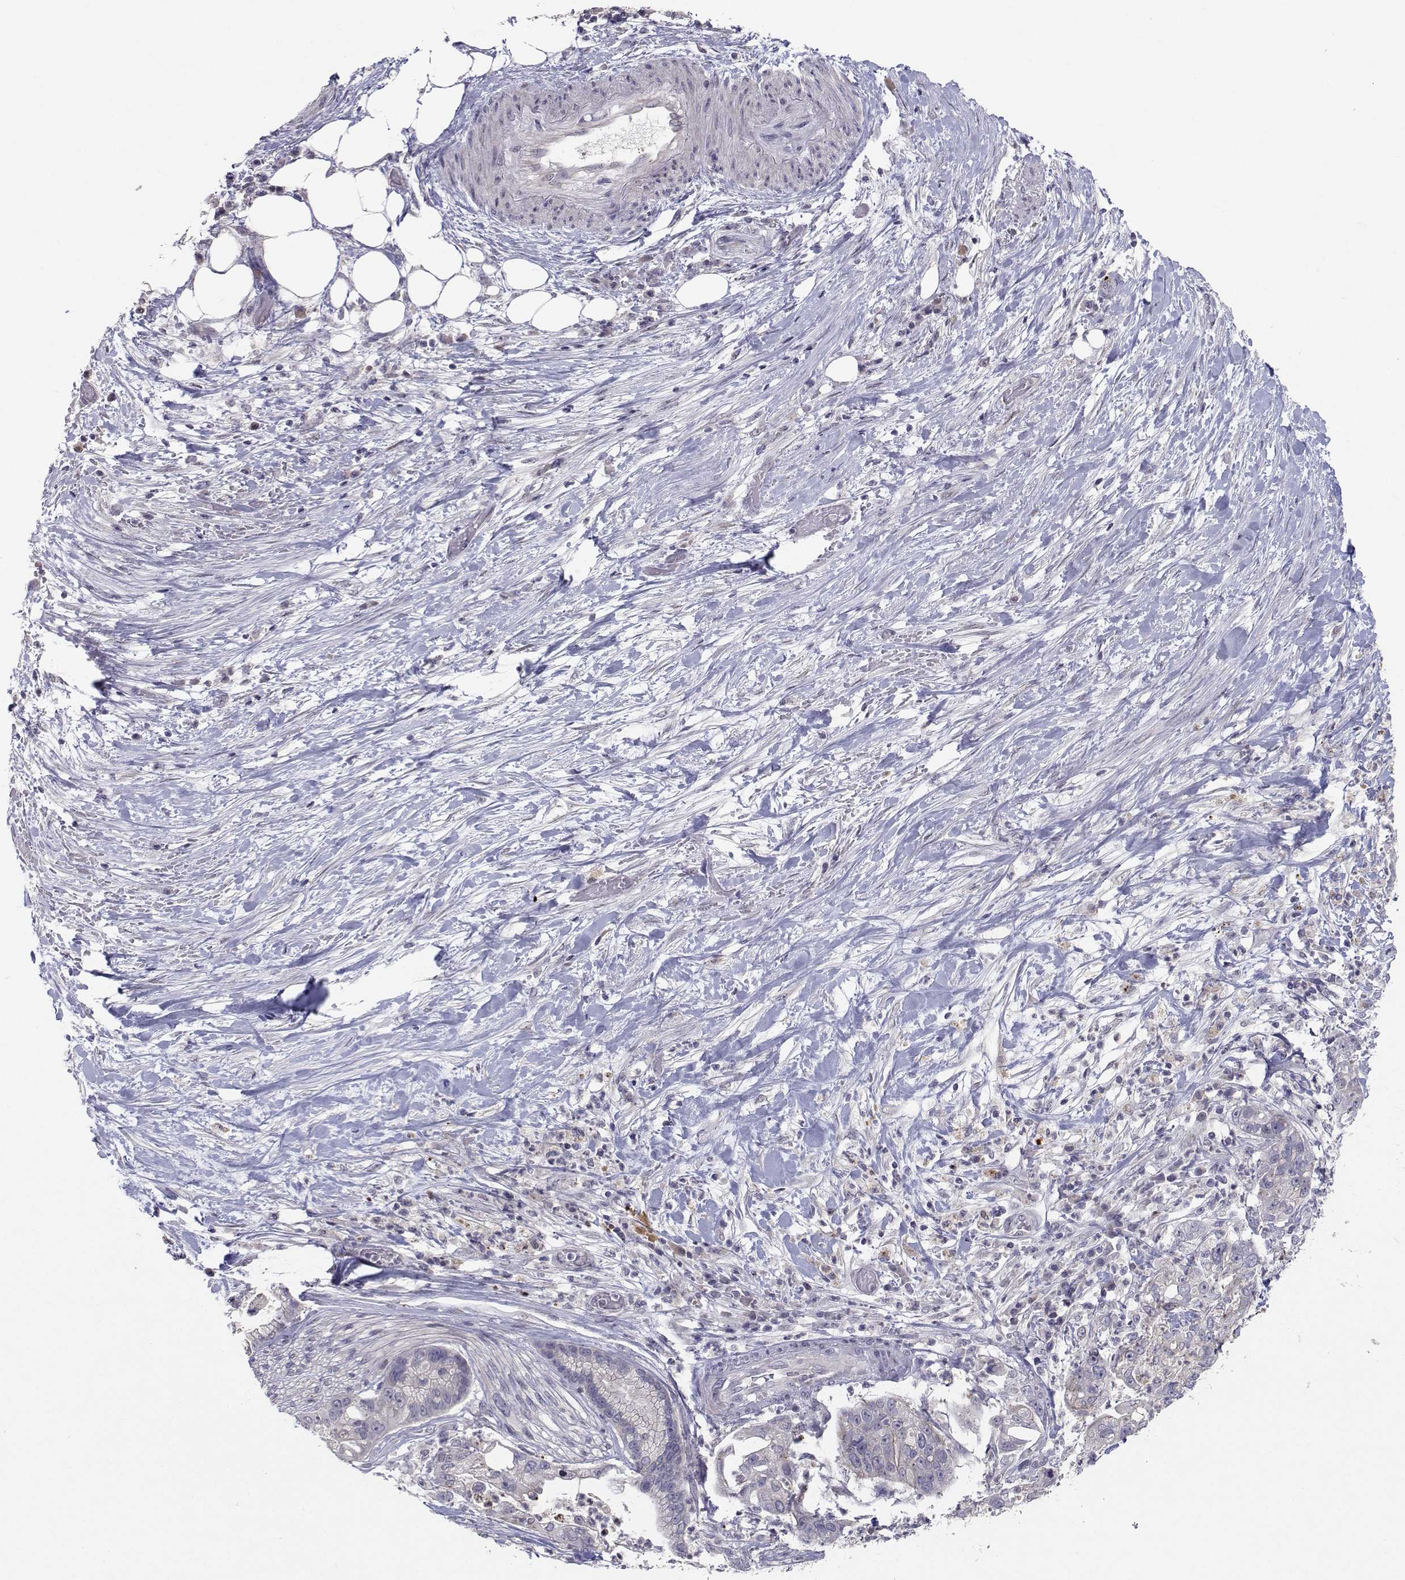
{"staining": {"intensity": "negative", "quantity": "none", "location": "none"}, "tissue": "pancreatic cancer", "cell_type": "Tumor cells", "image_type": "cancer", "snomed": [{"axis": "morphology", "description": "Adenocarcinoma, NOS"}, {"axis": "topography", "description": "Pancreas"}], "caption": "This is a photomicrograph of IHC staining of adenocarcinoma (pancreatic), which shows no expression in tumor cells. The staining is performed using DAB (3,3'-diaminobenzidine) brown chromogen with nuclei counter-stained in using hematoxylin.", "gene": "RBPJL", "patient": {"sex": "female", "age": 69}}